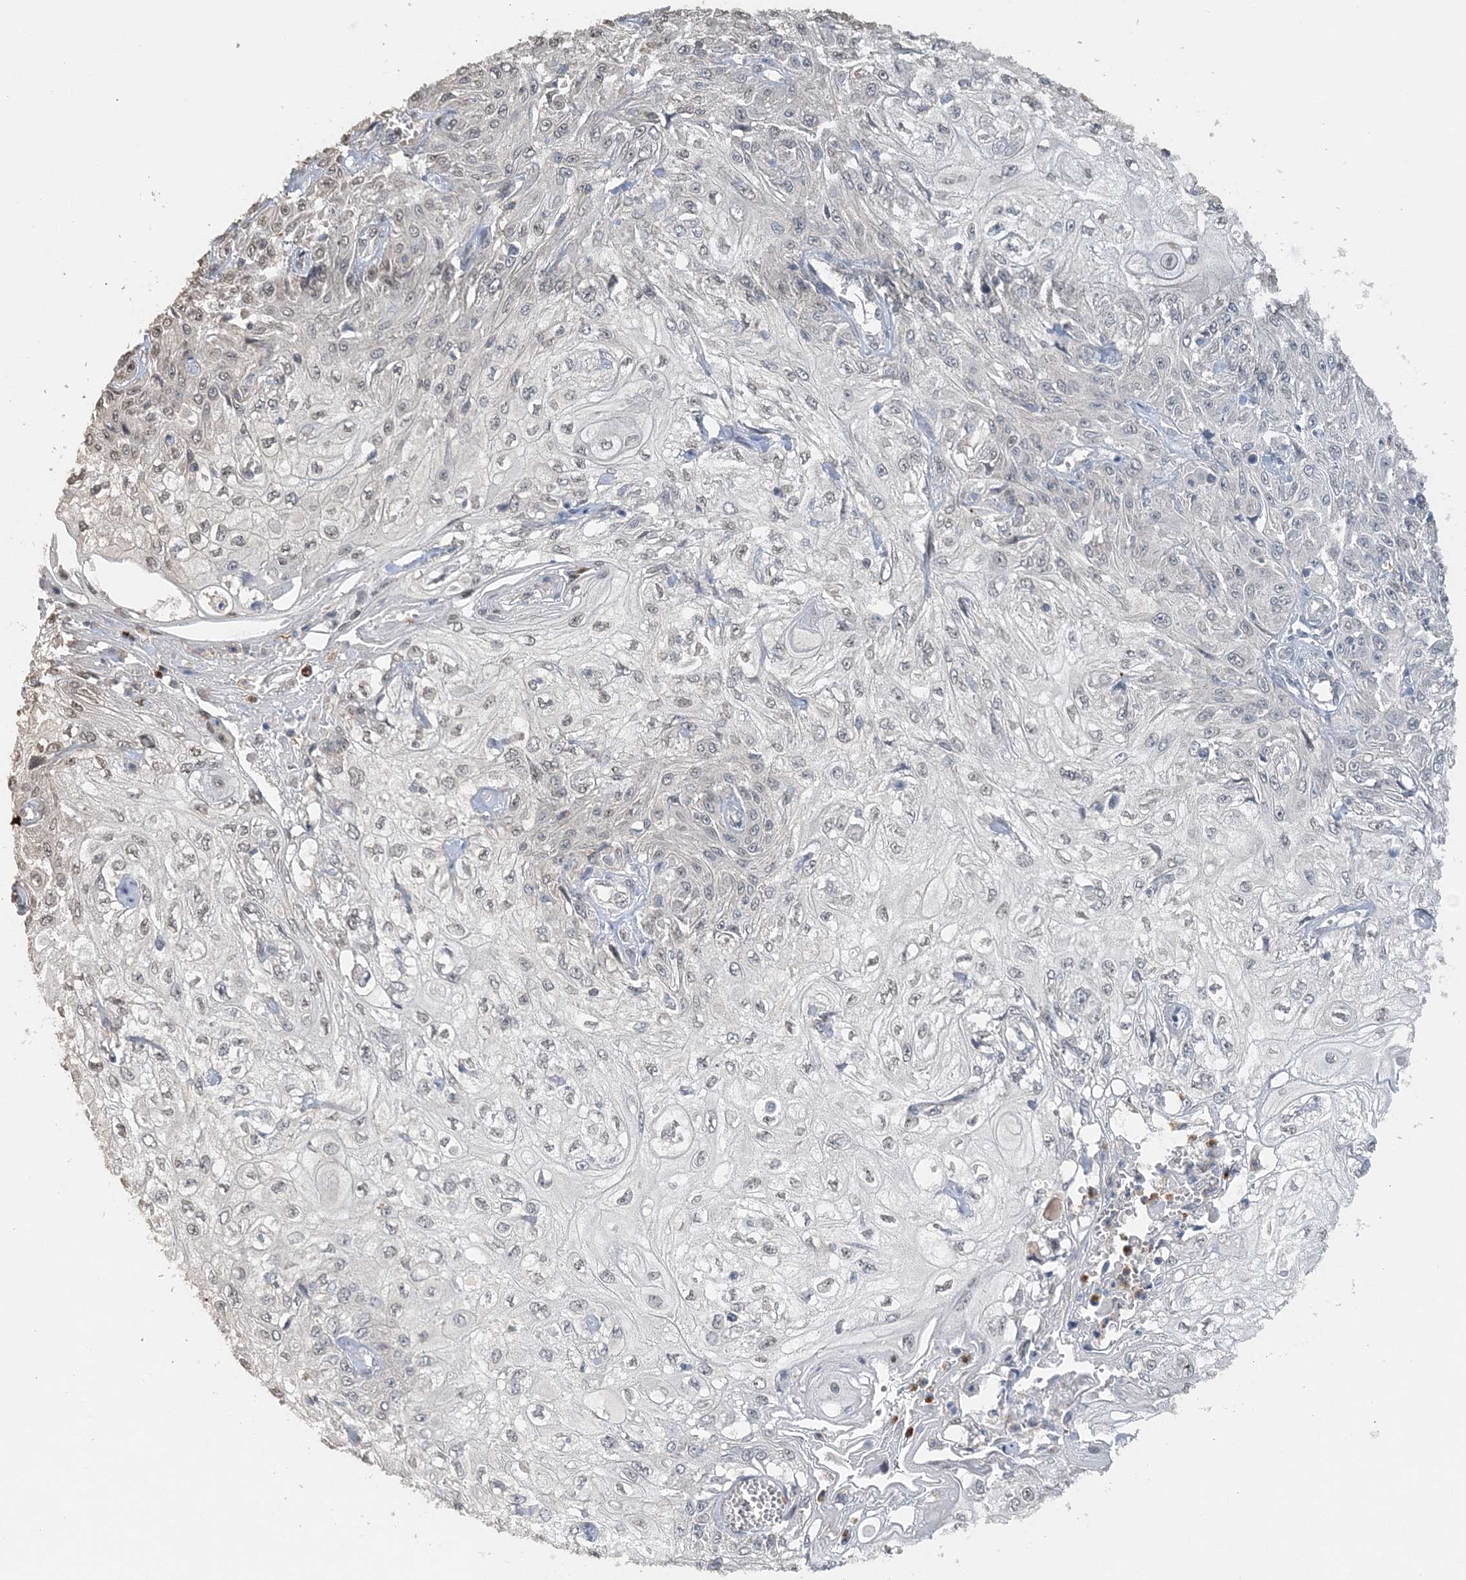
{"staining": {"intensity": "negative", "quantity": "none", "location": "none"}, "tissue": "skin cancer", "cell_type": "Tumor cells", "image_type": "cancer", "snomed": [{"axis": "morphology", "description": "Squamous cell carcinoma, NOS"}, {"axis": "morphology", "description": "Squamous cell carcinoma, metastatic, NOS"}, {"axis": "topography", "description": "Skin"}, {"axis": "topography", "description": "Lymph node"}], "caption": "A micrograph of human skin cancer is negative for staining in tumor cells.", "gene": "FAM110A", "patient": {"sex": "male", "age": 75}}